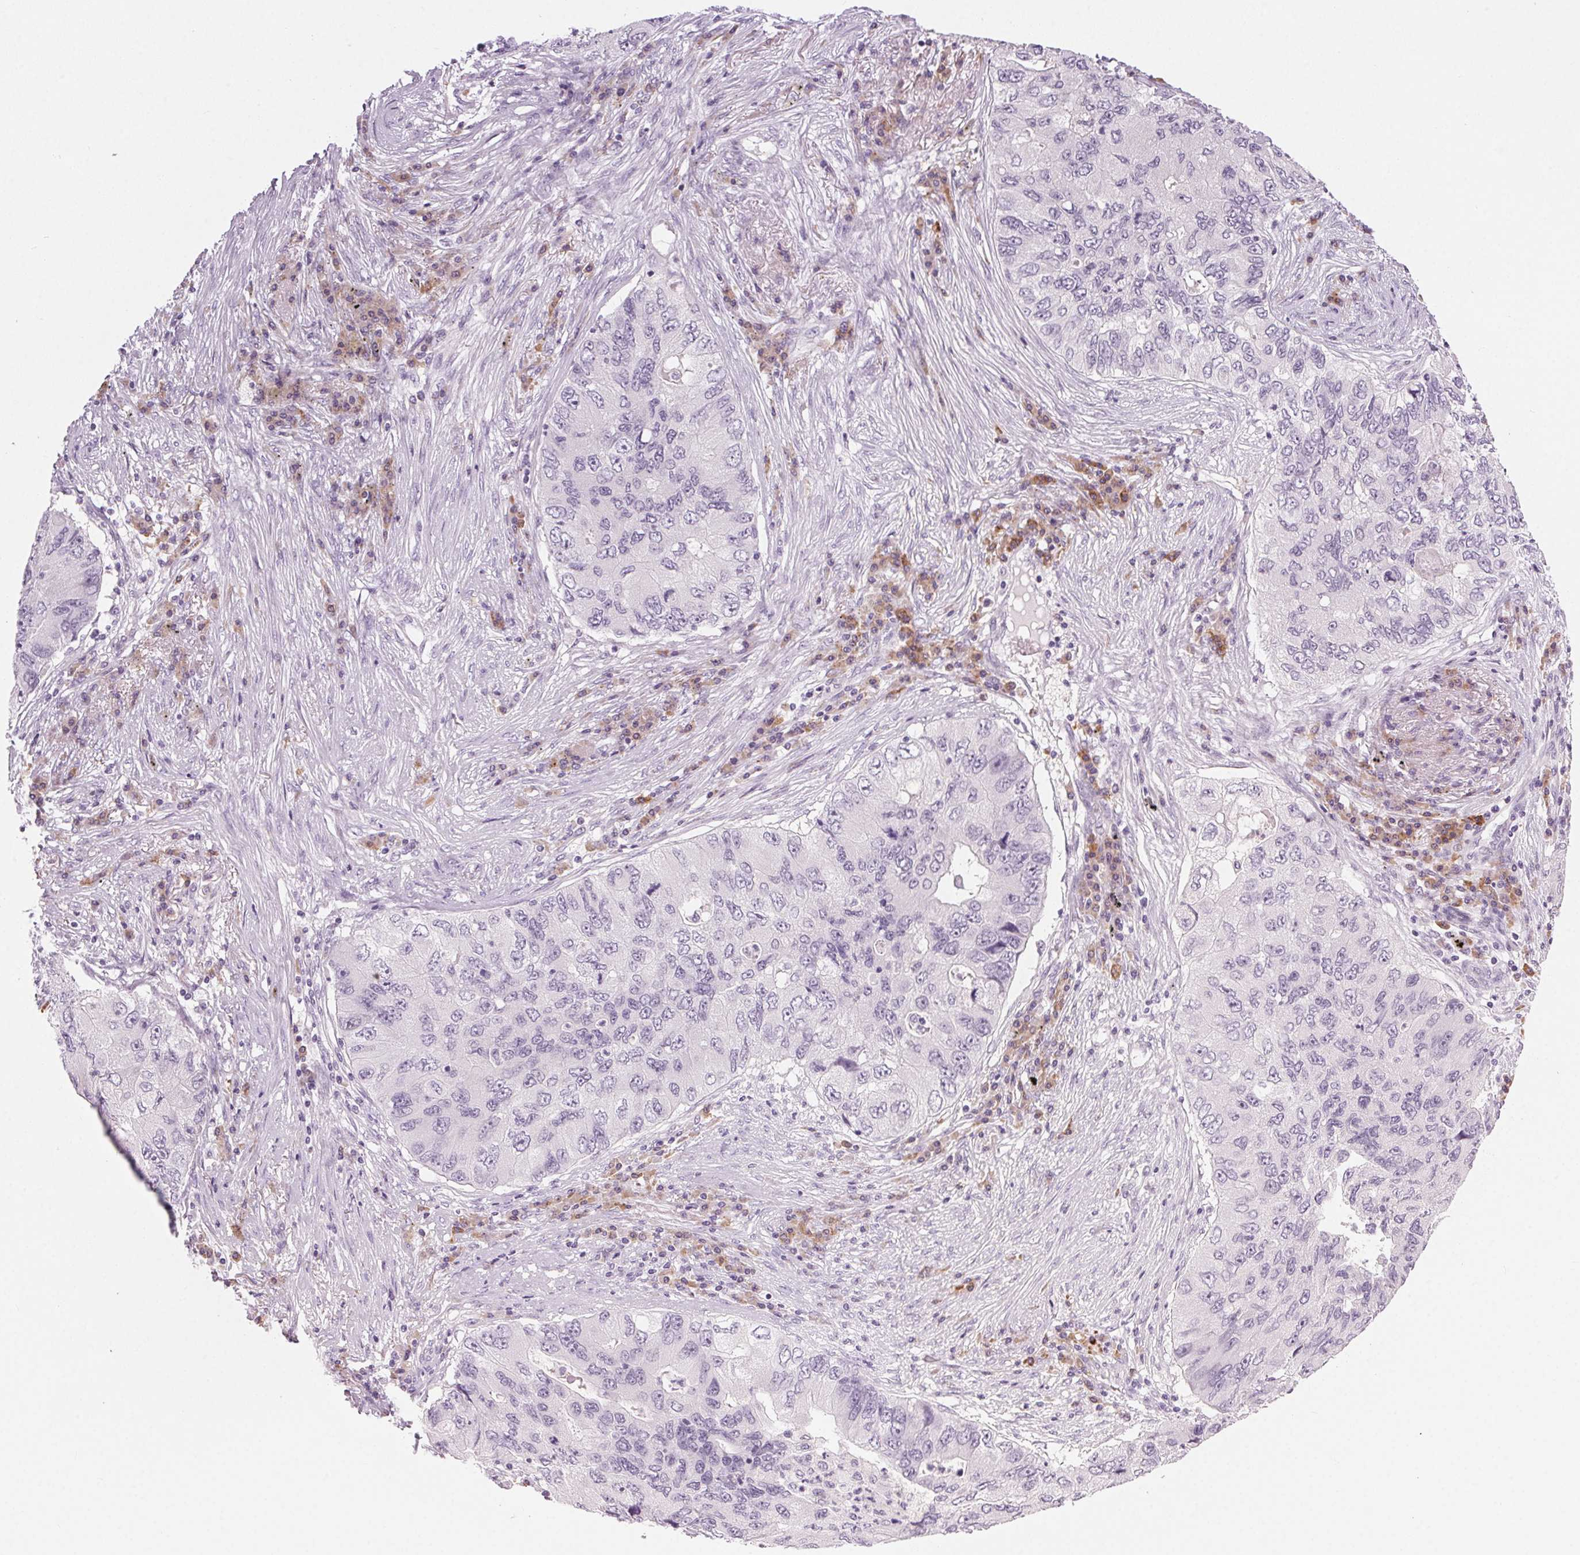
{"staining": {"intensity": "negative", "quantity": "none", "location": "none"}, "tissue": "lung cancer", "cell_type": "Tumor cells", "image_type": "cancer", "snomed": [{"axis": "morphology", "description": "Adenocarcinoma, NOS"}, {"axis": "morphology", "description": "Adenocarcinoma, metastatic, NOS"}, {"axis": "topography", "description": "Lymph node"}, {"axis": "topography", "description": "Lung"}], "caption": "DAB (3,3'-diaminobenzidine) immunohistochemical staining of human adenocarcinoma (lung) demonstrates no significant staining in tumor cells.", "gene": "HSF5", "patient": {"sex": "female", "age": 54}}